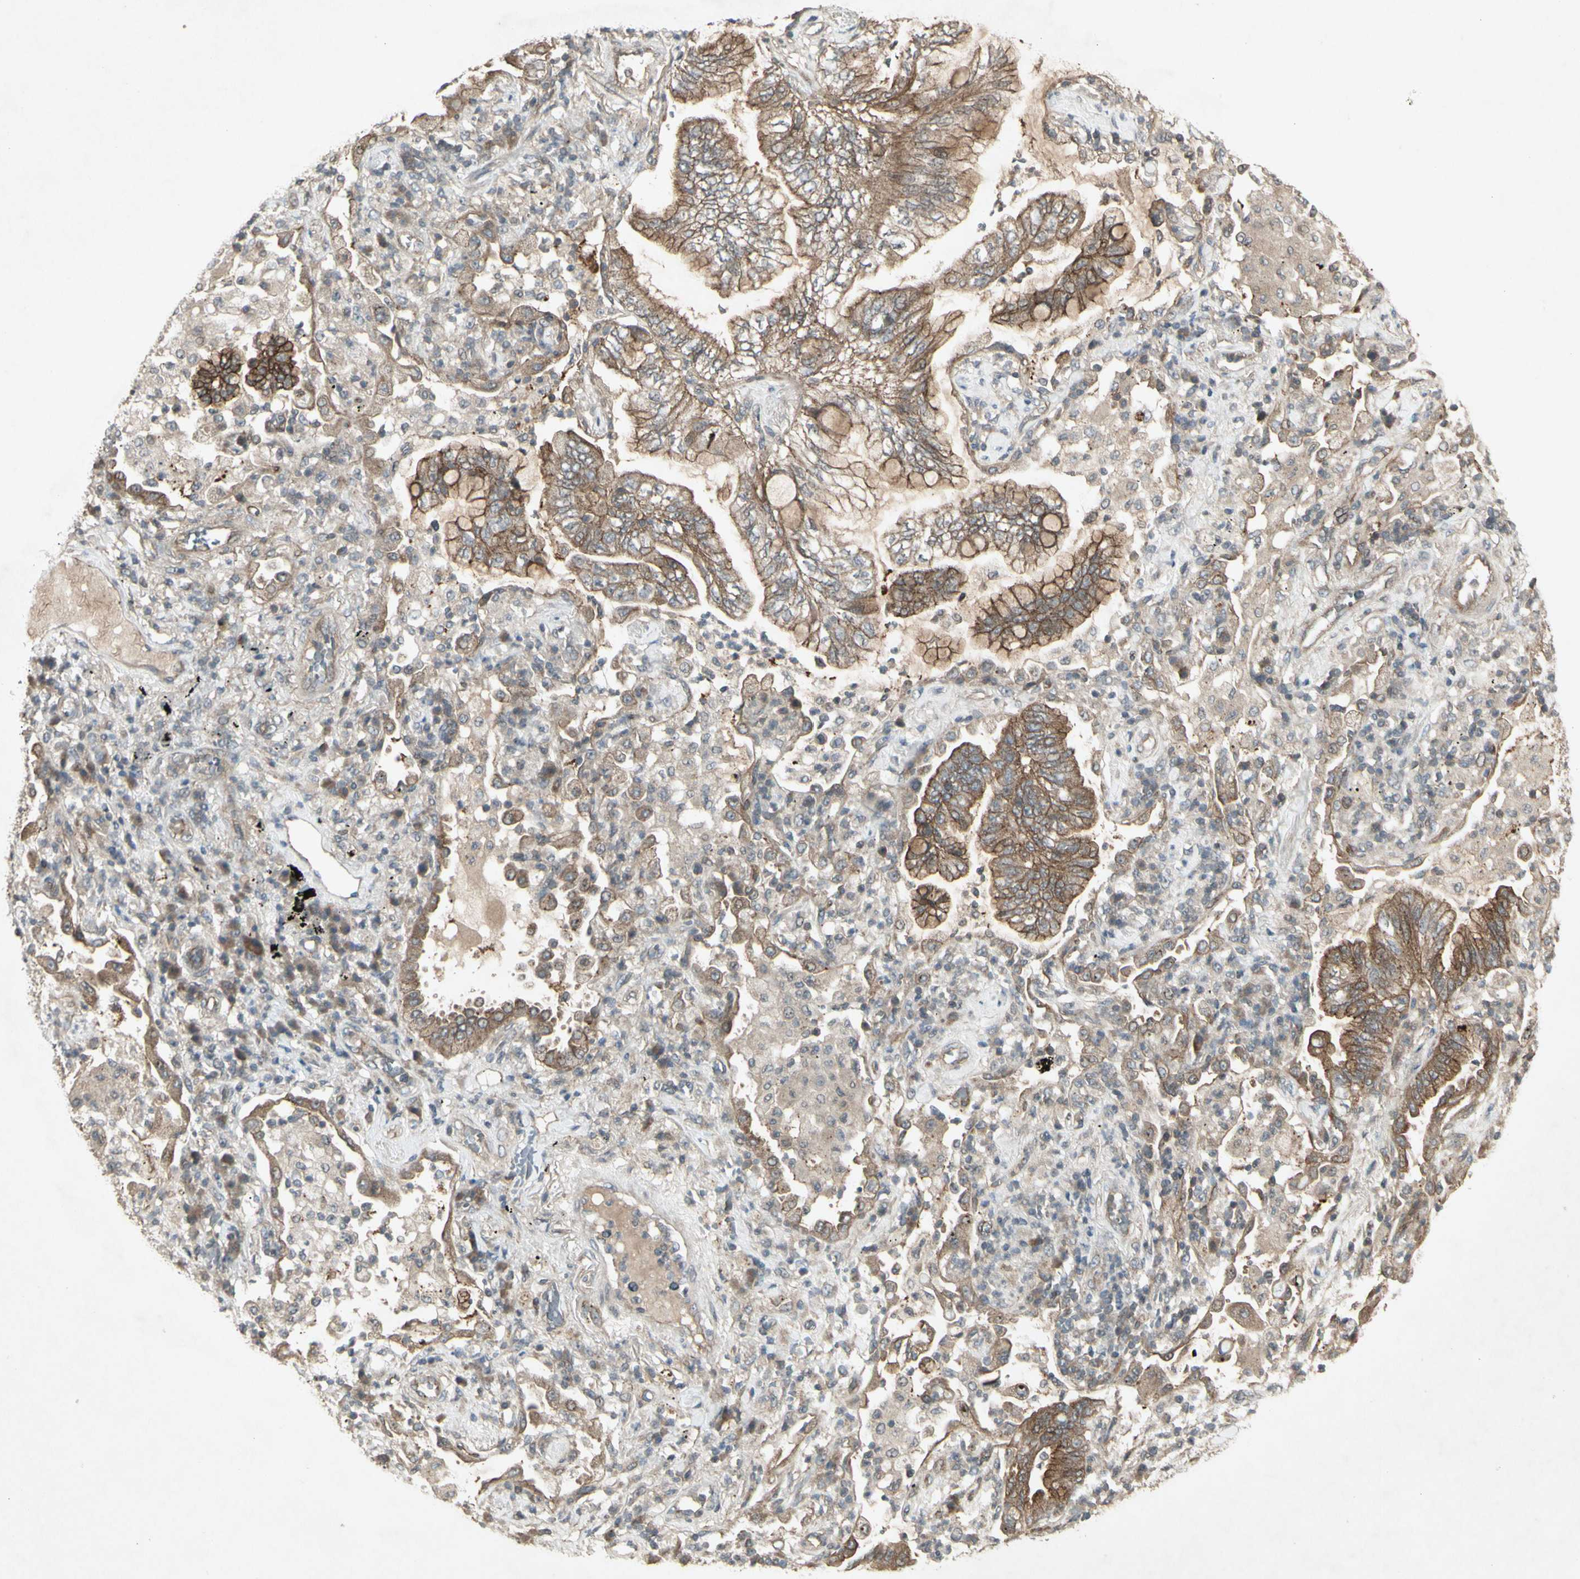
{"staining": {"intensity": "moderate", "quantity": ">75%", "location": "cytoplasmic/membranous"}, "tissue": "lung cancer", "cell_type": "Tumor cells", "image_type": "cancer", "snomed": [{"axis": "morphology", "description": "Normal tissue, NOS"}, {"axis": "morphology", "description": "Adenocarcinoma, NOS"}, {"axis": "topography", "description": "Bronchus"}, {"axis": "topography", "description": "Lung"}], "caption": "DAB immunohistochemical staining of human lung adenocarcinoma exhibits moderate cytoplasmic/membranous protein positivity in about >75% of tumor cells. Nuclei are stained in blue.", "gene": "JAG1", "patient": {"sex": "female", "age": 70}}